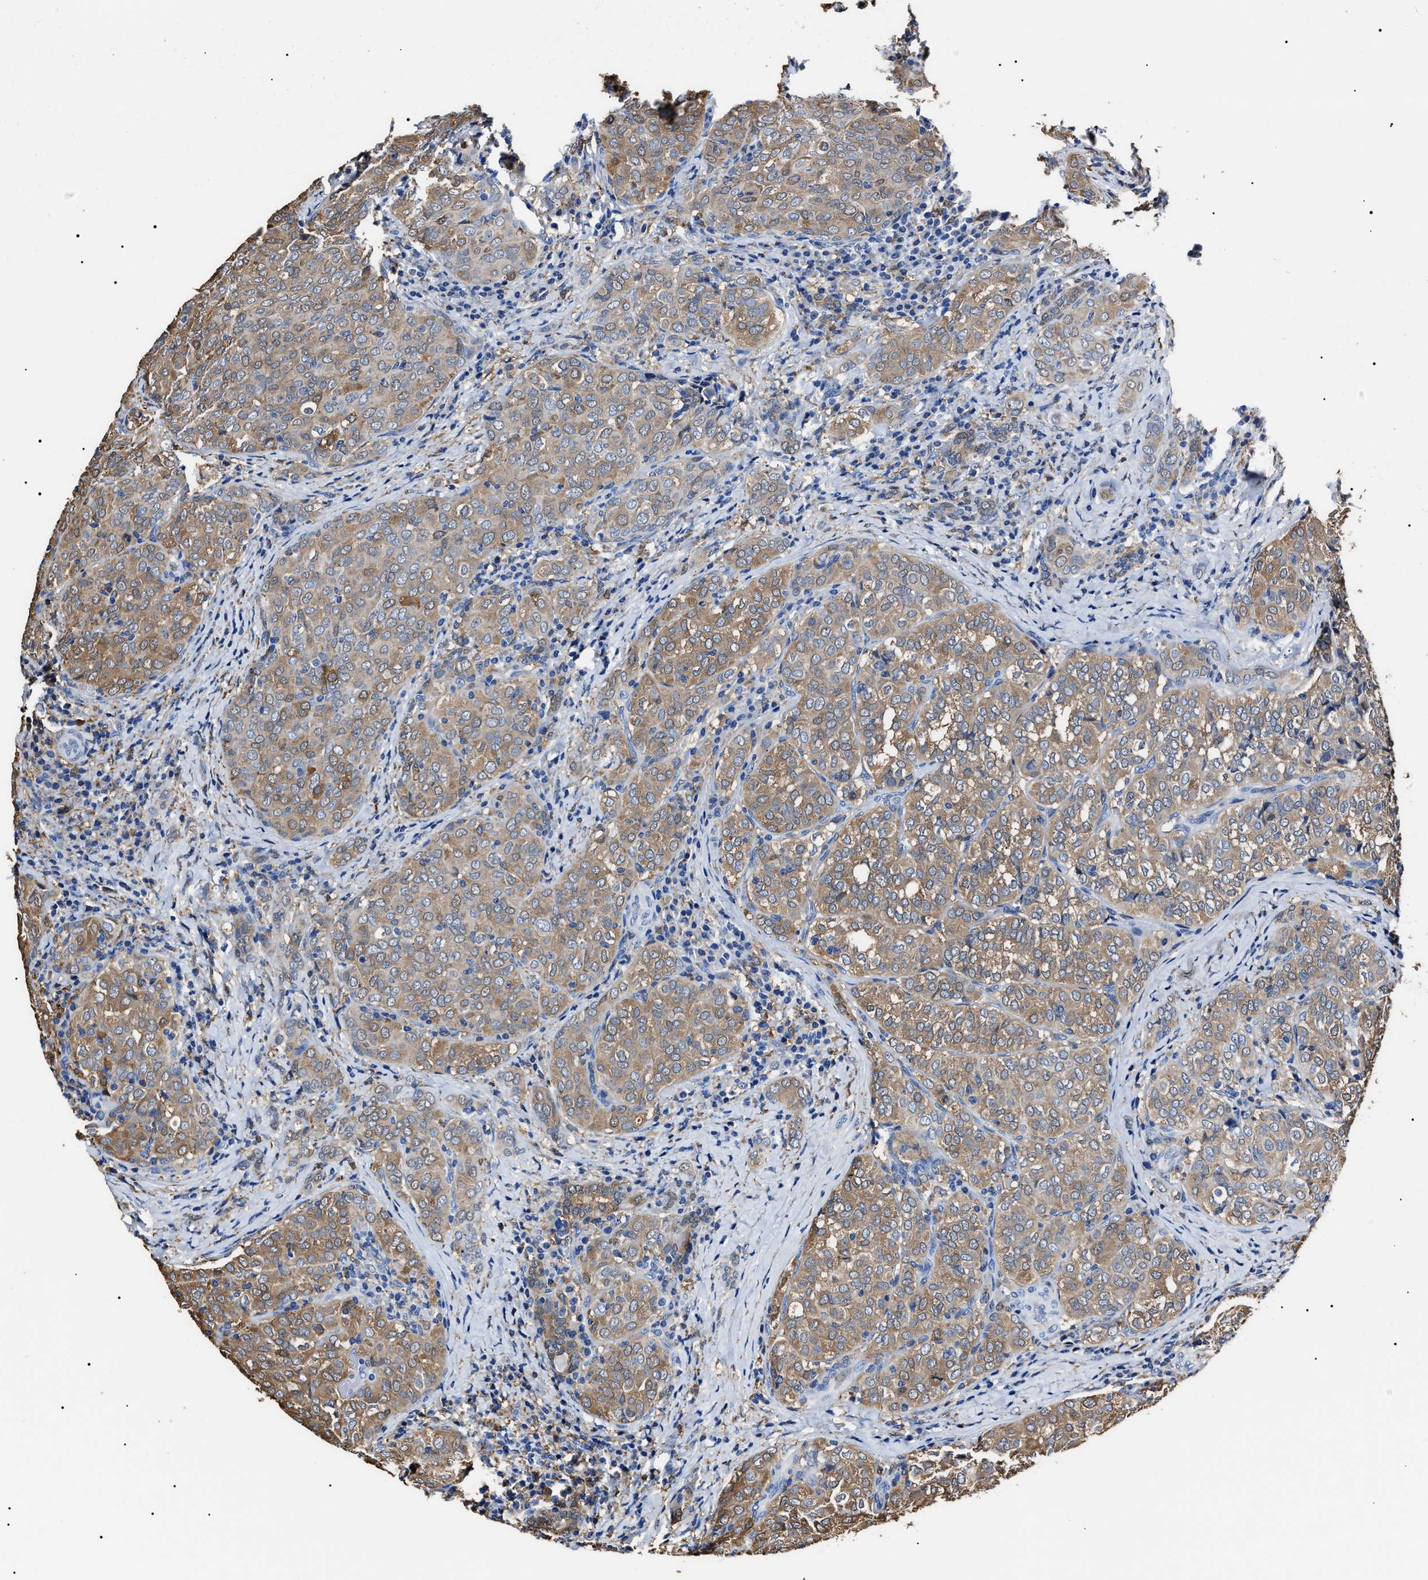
{"staining": {"intensity": "moderate", "quantity": ">75%", "location": "cytoplasmic/membranous"}, "tissue": "thyroid cancer", "cell_type": "Tumor cells", "image_type": "cancer", "snomed": [{"axis": "morphology", "description": "Normal tissue, NOS"}, {"axis": "morphology", "description": "Papillary adenocarcinoma, NOS"}, {"axis": "topography", "description": "Thyroid gland"}], "caption": "This image demonstrates papillary adenocarcinoma (thyroid) stained with IHC to label a protein in brown. The cytoplasmic/membranous of tumor cells show moderate positivity for the protein. Nuclei are counter-stained blue.", "gene": "ALDH1A1", "patient": {"sex": "female", "age": 30}}